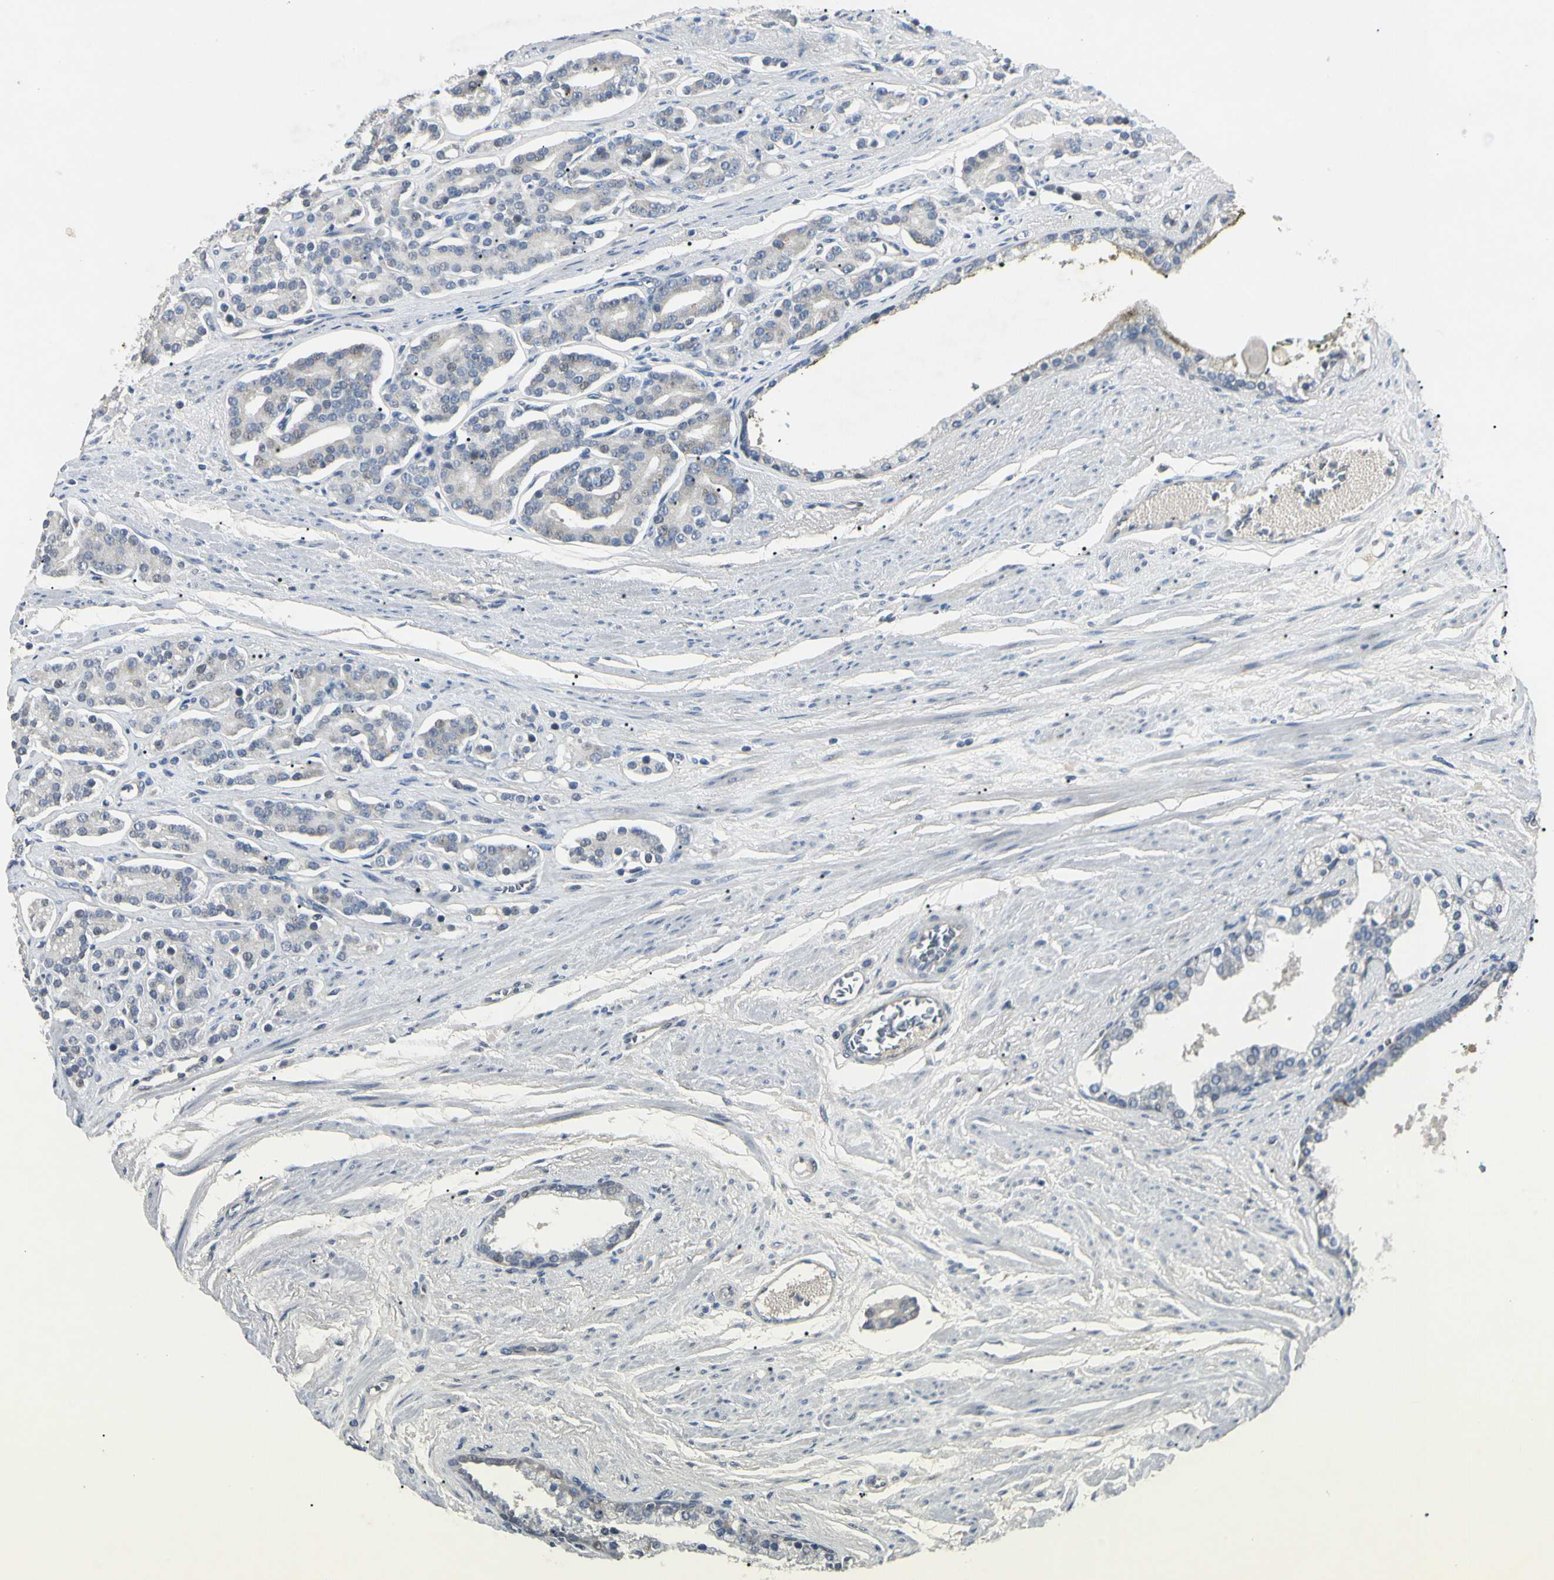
{"staining": {"intensity": "negative", "quantity": "none", "location": "none"}, "tissue": "prostate cancer", "cell_type": "Tumor cells", "image_type": "cancer", "snomed": [{"axis": "morphology", "description": "Adenocarcinoma, Low grade"}, {"axis": "topography", "description": "Prostate"}], "caption": "Low-grade adenocarcinoma (prostate) was stained to show a protein in brown. There is no significant expression in tumor cells. (Brightfield microscopy of DAB (3,3'-diaminobenzidine) immunohistochemistry (IHC) at high magnification).", "gene": "PRSS21", "patient": {"sex": "male", "age": 63}}